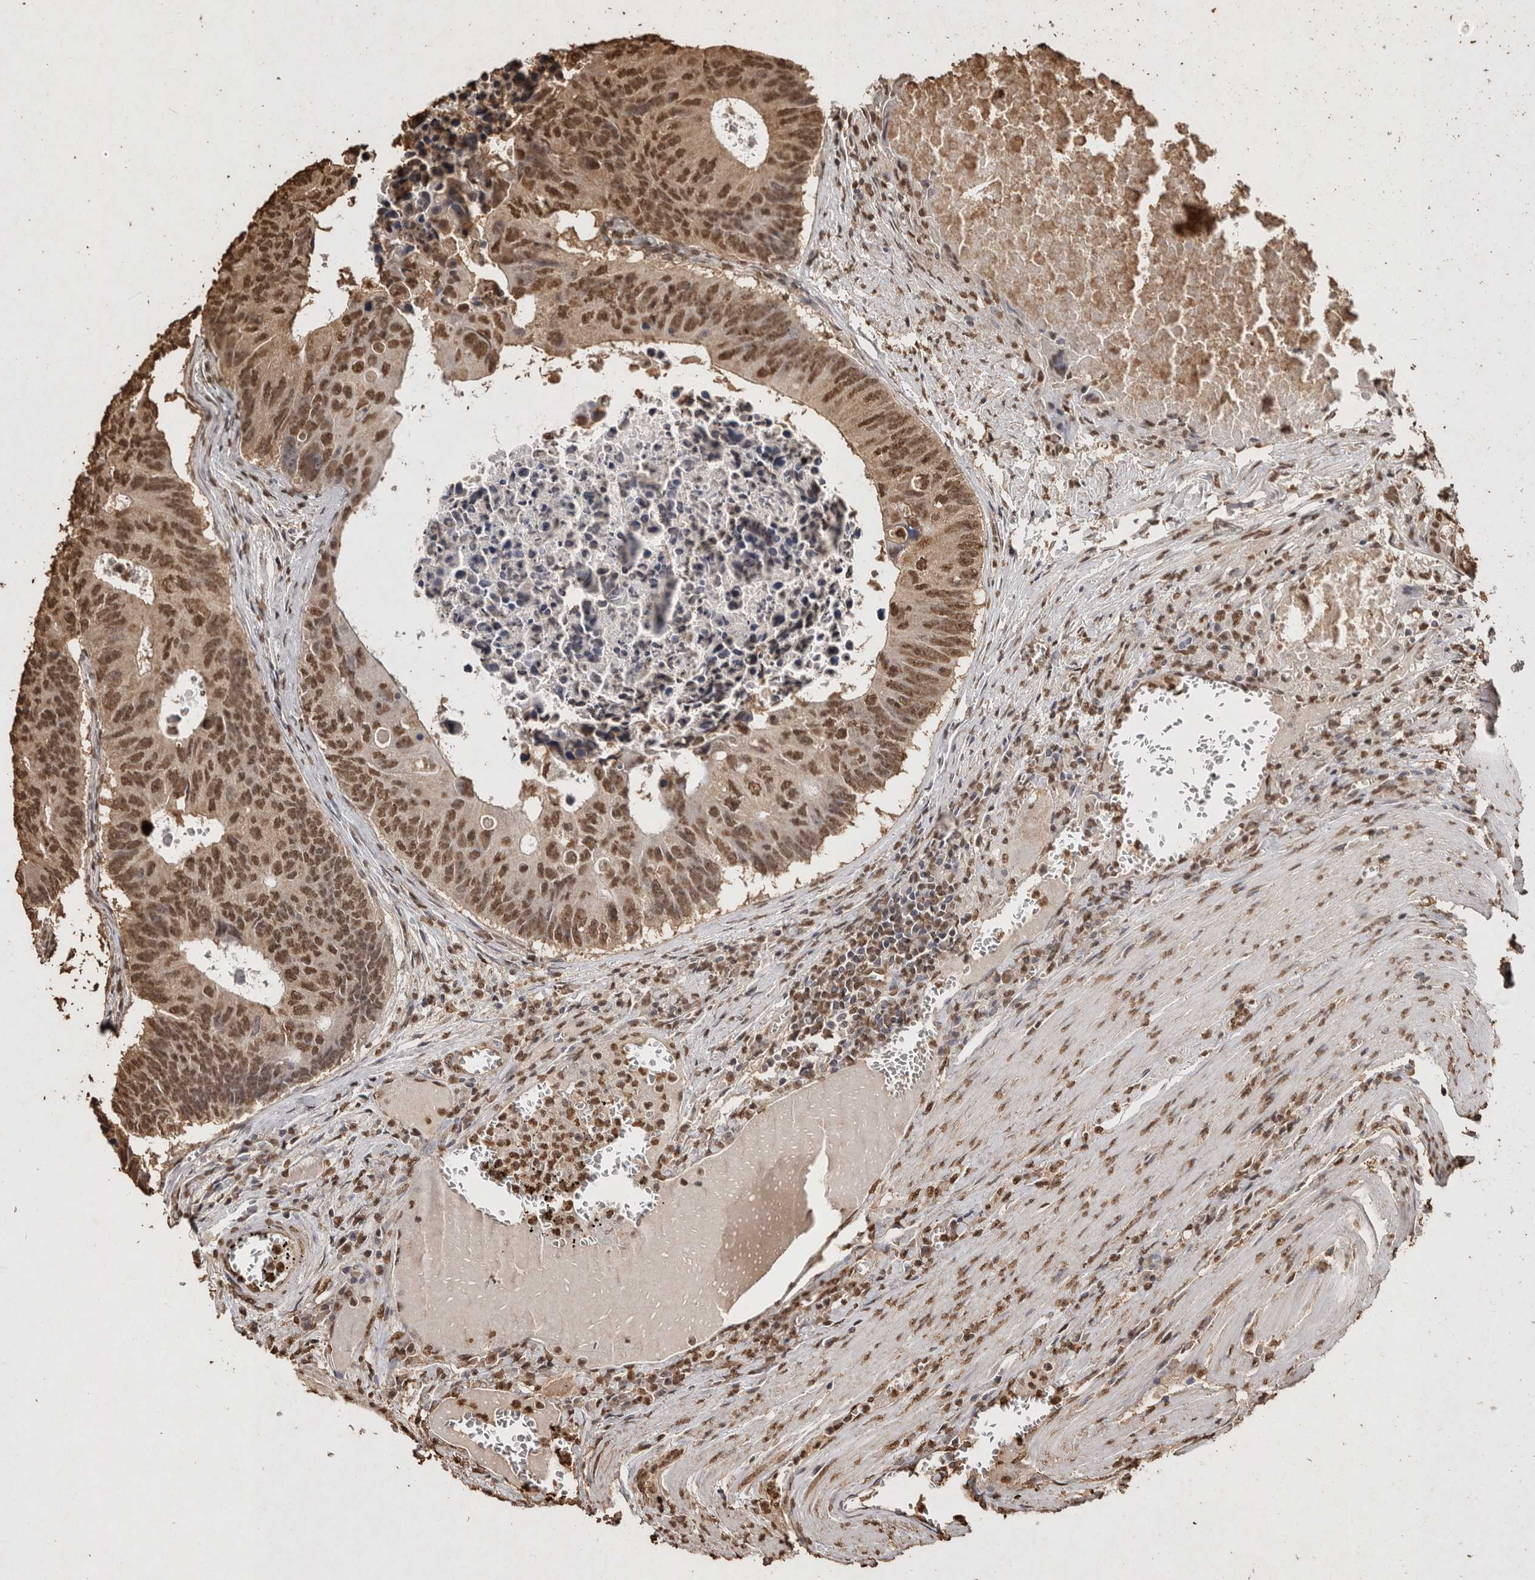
{"staining": {"intensity": "strong", "quantity": ">75%", "location": "nuclear"}, "tissue": "colorectal cancer", "cell_type": "Tumor cells", "image_type": "cancer", "snomed": [{"axis": "morphology", "description": "Adenocarcinoma, NOS"}, {"axis": "topography", "description": "Colon"}], "caption": "Immunohistochemical staining of colorectal cancer (adenocarcinoma) reveals high levels of strong nuclear protein expression in approximately >75% of tumor cells.", "gene": "FSTL3", "patient": {"sex": "male", "age": 87}}